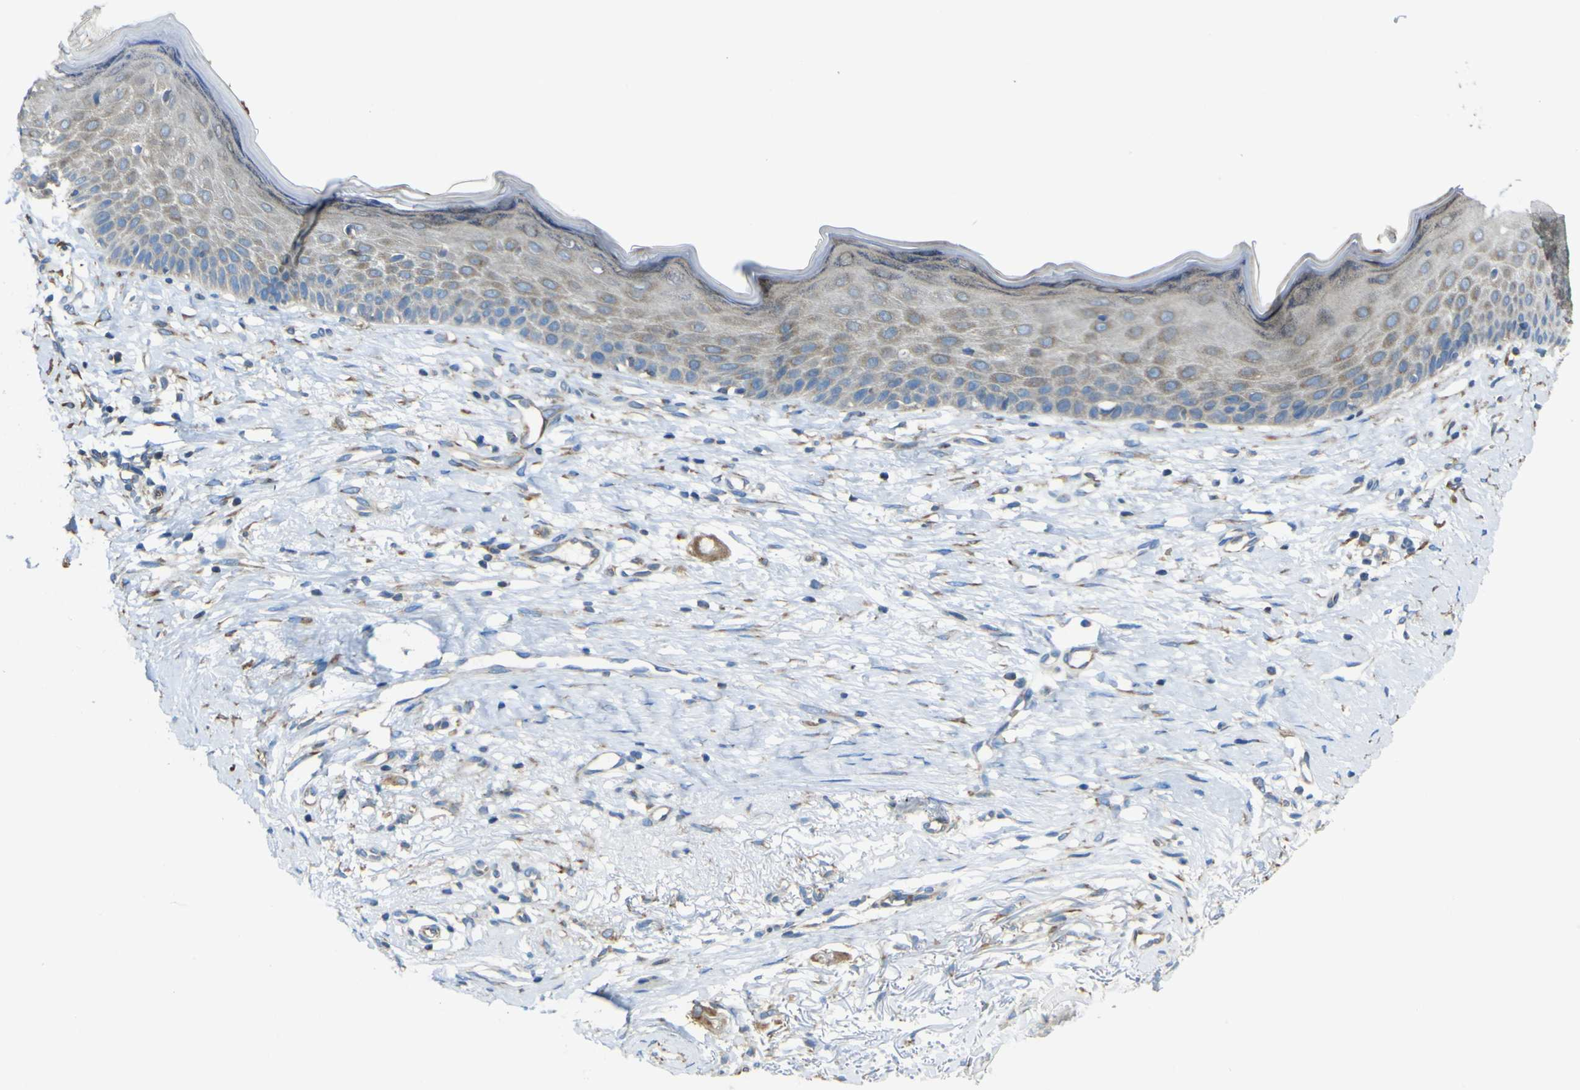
{"staining": {"intensity": "weak", "quantity": ">75%", "location": "cytoplasmic/membranous"}, "tissue": "skin cancer", "cell_type": "Tumor cells", "image_type": "cancer", "snomed": [{"axis": "morphology", "description": "Basal cell carcinoma"}, {"axis": "topography", "description": "Skin"}], "caption": "High-magnification brightfield microscopy of skin cancer (basal cell carcinoma) stained with DAB (3,3'-diaminobenzidine) (brown) and counterstained with hematoxylin (blue). tumor cells exhibit weak cytoplasmic/membranous positivity is seen in about>75% of cells.", "gene": "STIM1", "patient": {"sex": "female", "age": 70}}